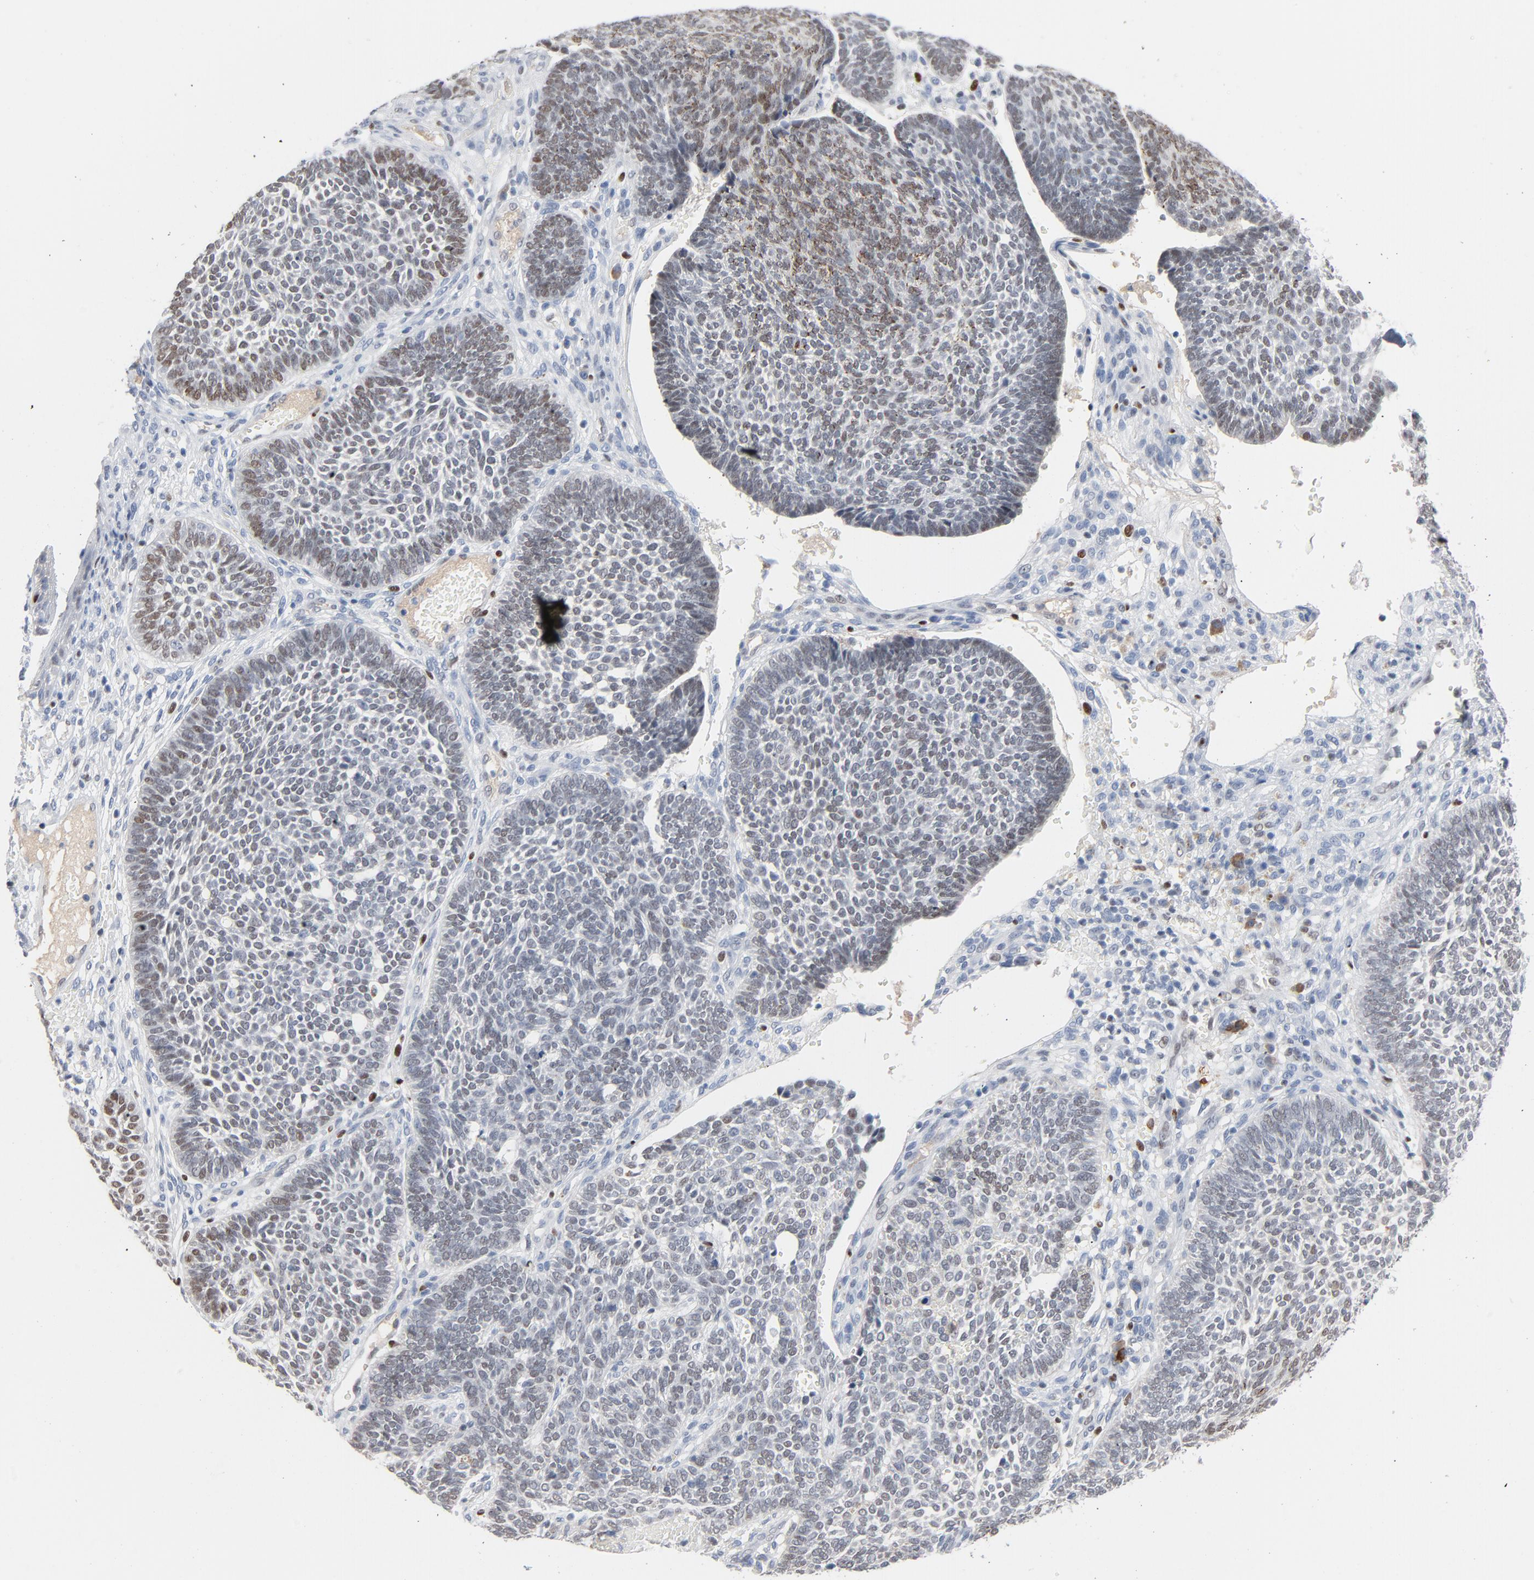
{"staining": {"intensity": "weak", "quantity": "<25%", "location": "nuclear"}, "tissue": "skin cancer", "cell_type": "Tumor cells", "image_type": "cancer", "snomed": [{"axis": "morphology", "description": "Normal tissue, NOS"}, {"axis": "morphology", "description": "Basal cell carcinoma"}, {"axis": "topography", "description": "Skin"}], "caption": "Tumor cells are negative for brown protein staining in skin cancer (basal cell carcinoma). The staining is performed using DAB (3,3'-diaminobenzidine) brown chromogen with nuclei counter-stained in using hematoxylin.", "gene": "FOXP1", "patient": {"sex": "male", "age": 87}}